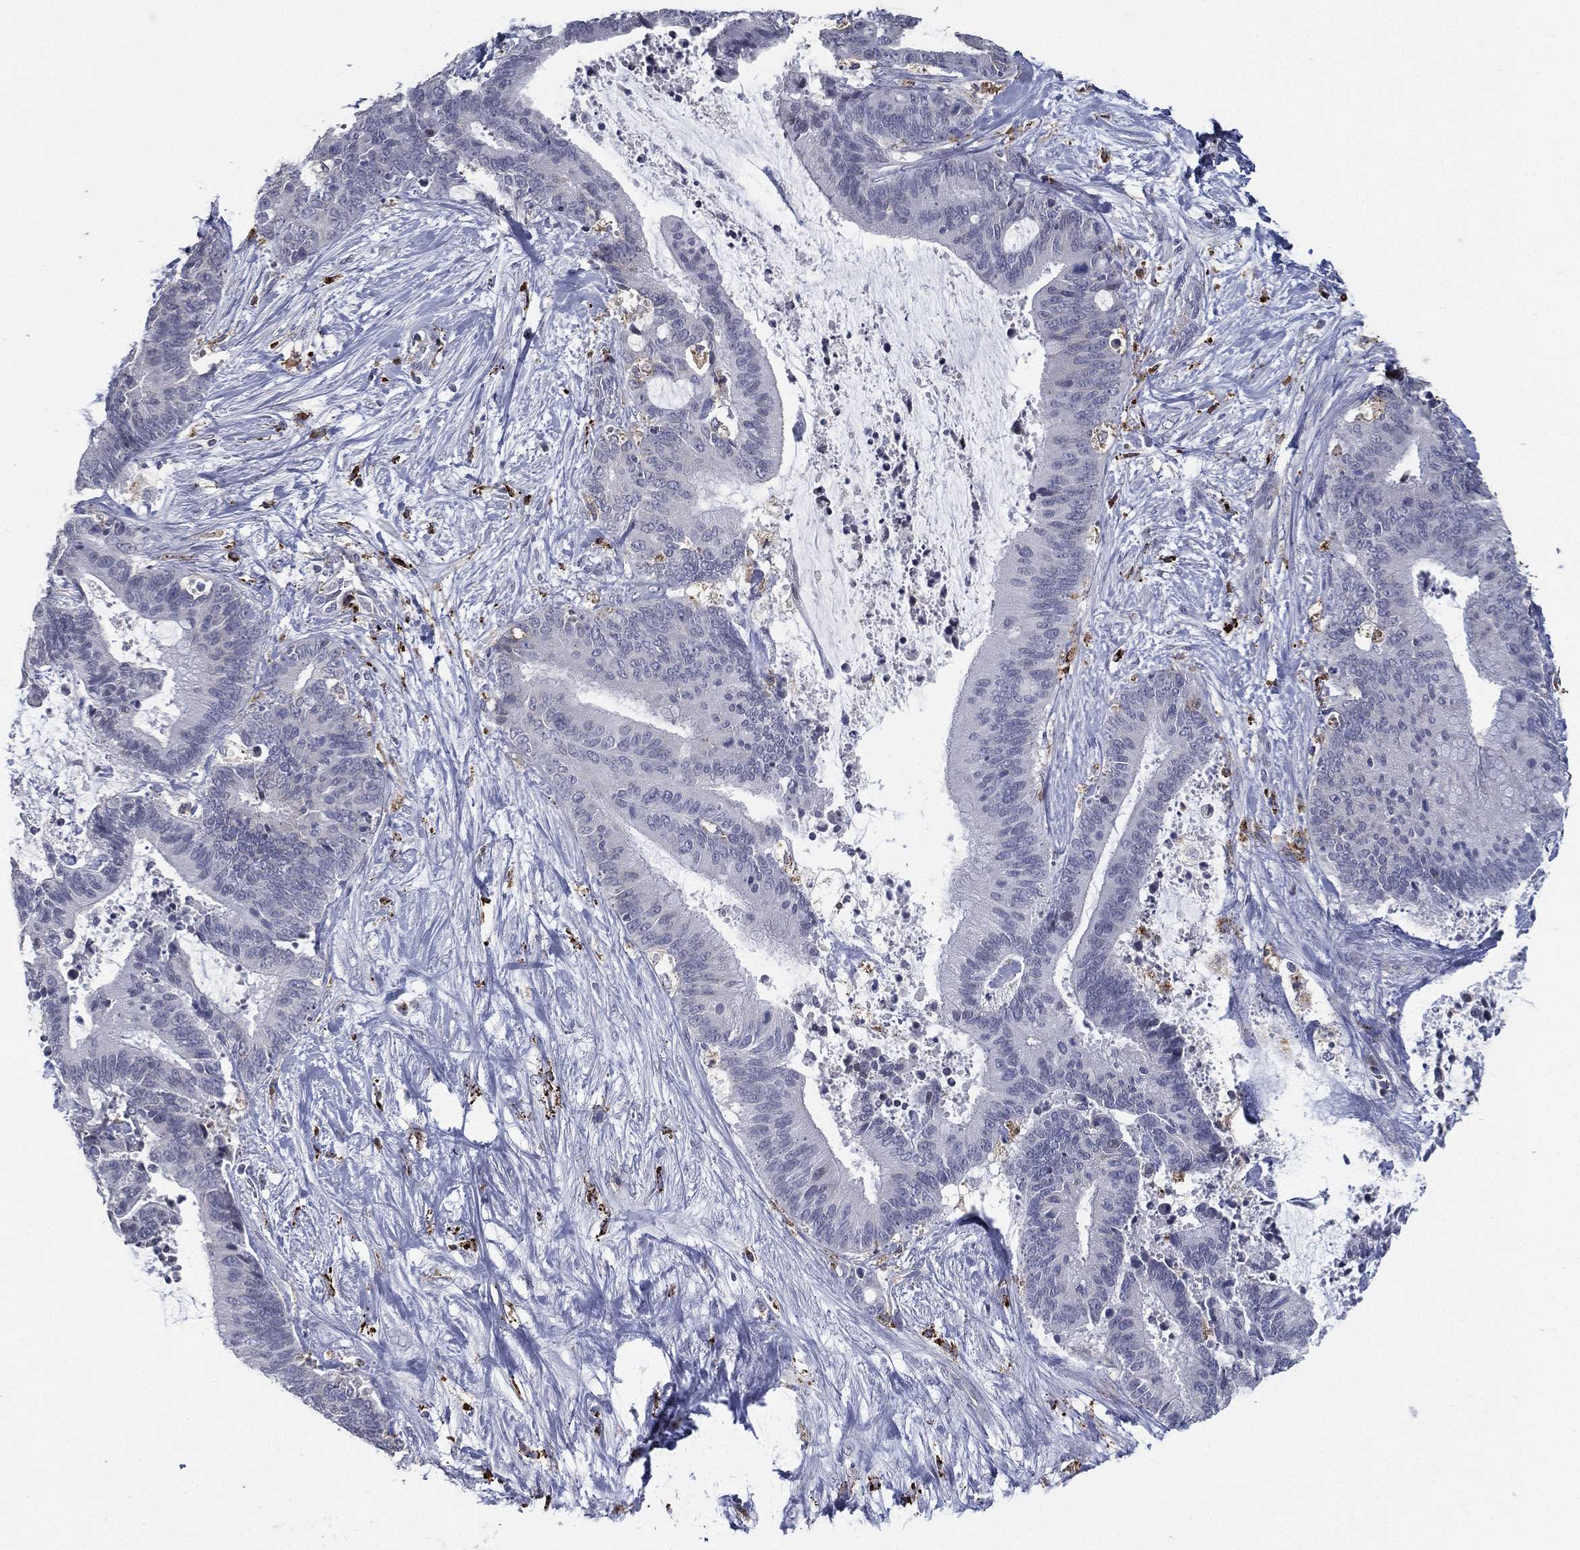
{"staining": {"intensity": "negative", "quantity": "none", "location": "none"}, "tissue": "liver cancer", "cell_type": "Tumor cells", "image_type": "cancer", "snomed": [{"axis": "morphology", "description": "Cholangiocarcinoma"}, {"axis": "topography", "description": "Liver"}], "caption": "Tumor cells show no significant staining in liver cancer.", "gene": "EVI2B", "patient": {"sex": "female", "age": 73}}